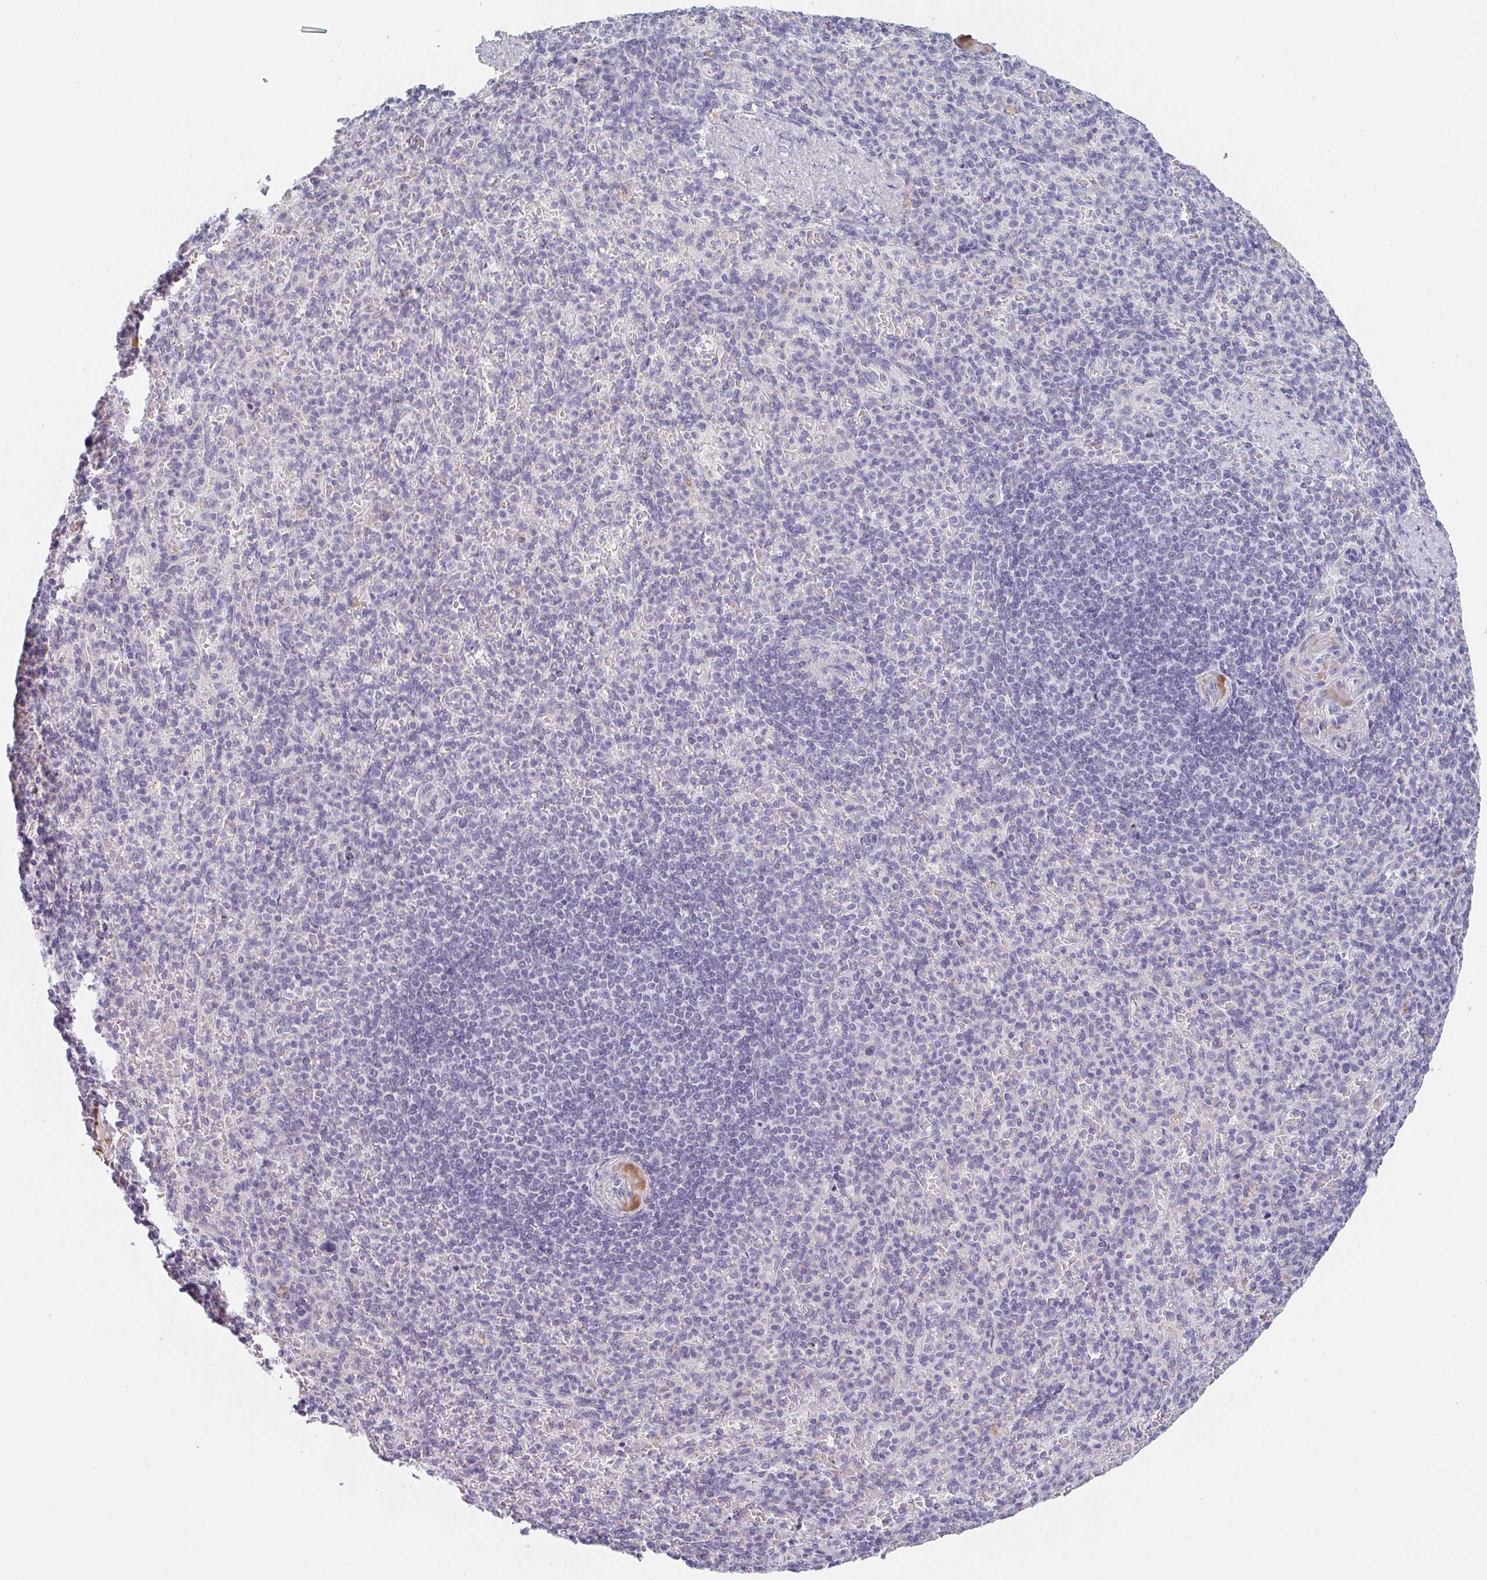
{"staining": {"intensity": "negative", "quantity": "none", "location": "none"}, "tissue": "spleen", "cell_type": "Cells in red pulp", "image_type": "normal", "snomed": [{"axis": "morphology", "description": "Normal tissue, NOS"}, {"axis": "topography", "description": "Spleen"}], "caption": "Immunohistochemistry histopathology image of unremarkable spleen: spleen stained with DAB (3,3'-diaminobenzidine) shows no significant protein staining in cells in red pulp.", "gene": "C1QTNF8", "patient": {"sex": "female", "age": 74}}